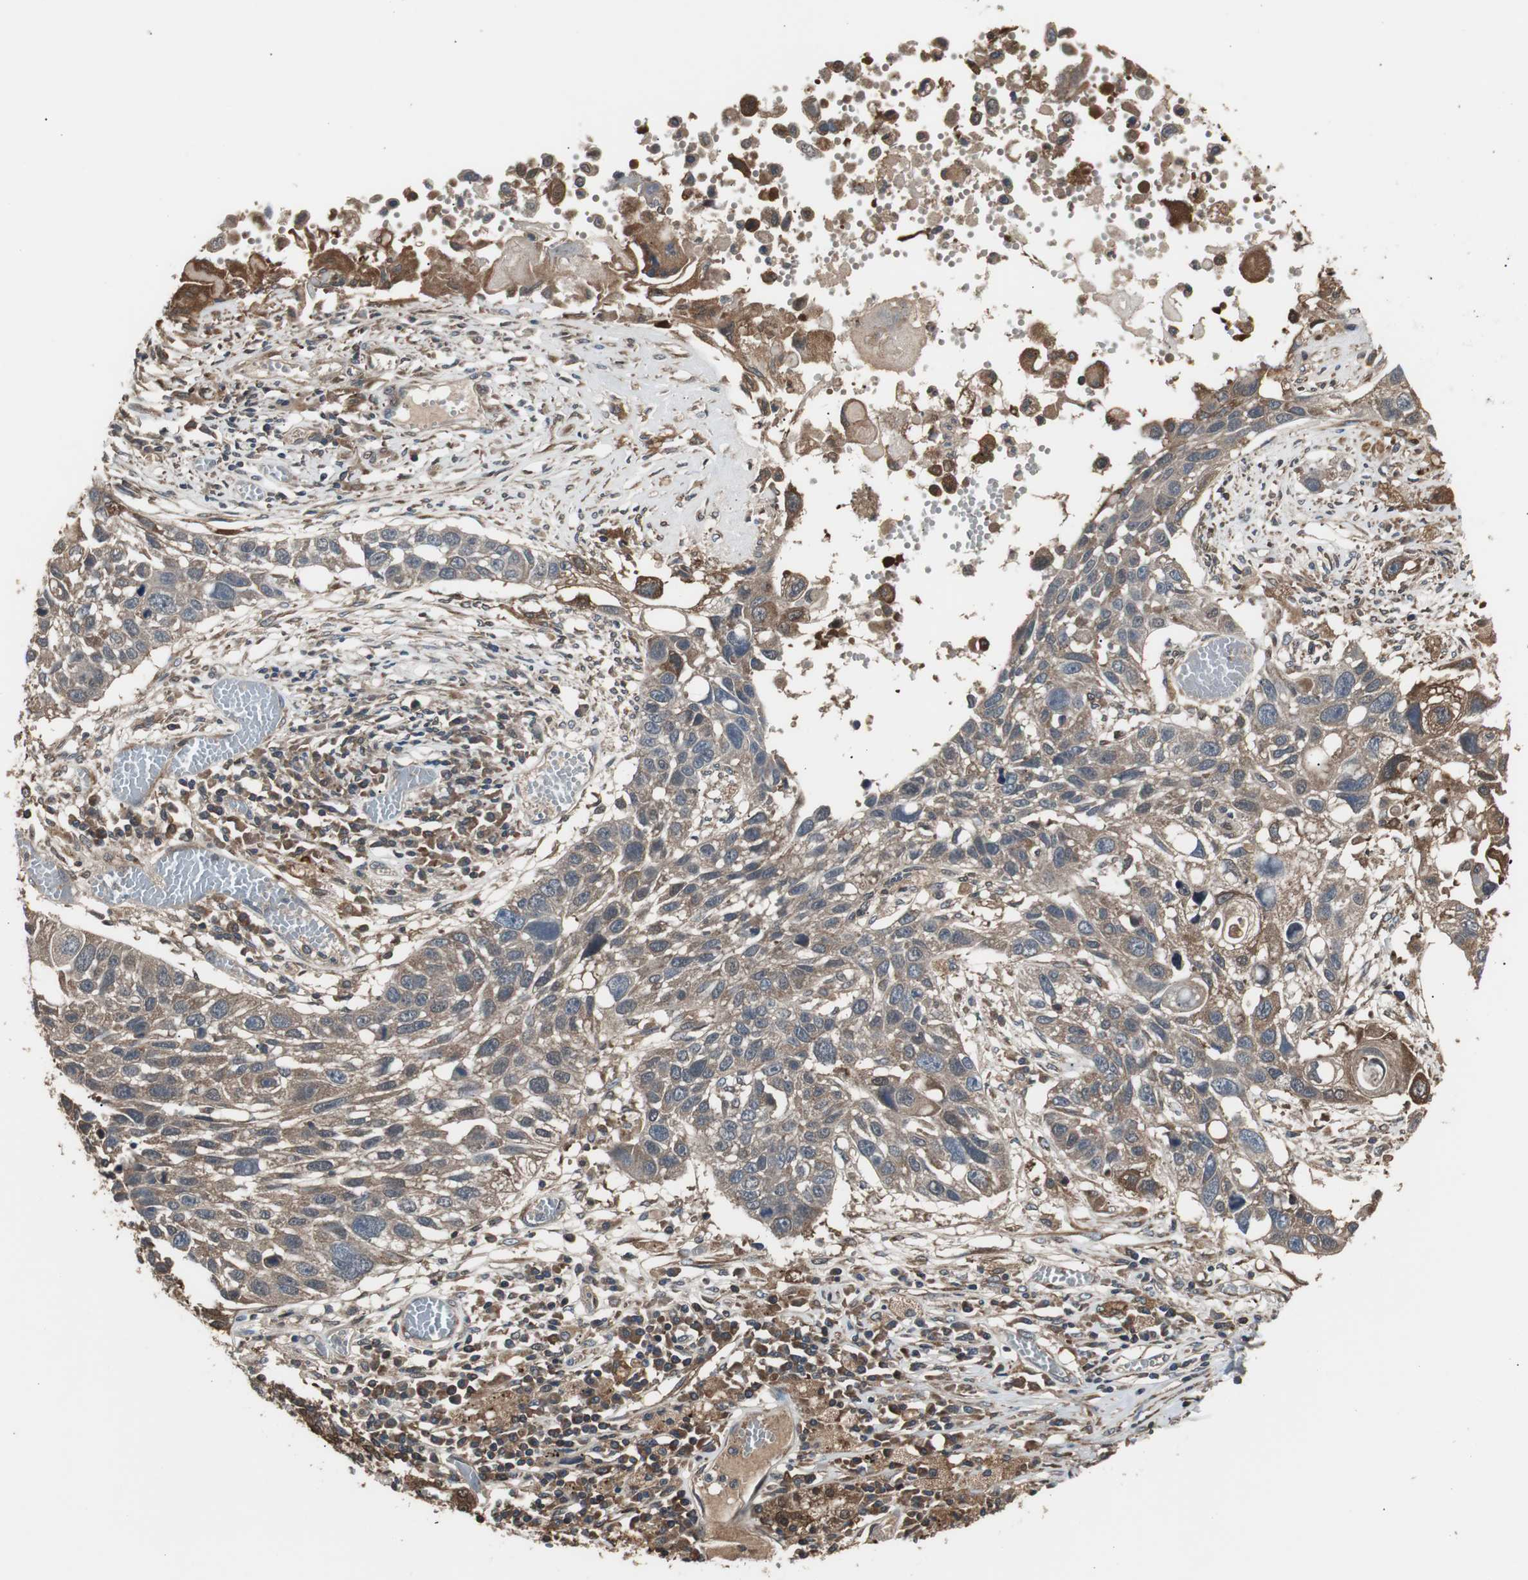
{"staining": {"intensity": "moderate", "quantity": ">75%", "location": "cytoplasmic/membranous"}, "tissue": "lung cancer", "cell_type": "Tumor cells", "image_type": "cancer", "snomed": [{"axis": "morphology", "description": "Squamous cell carcinoma, NOS"}, {"axis": "topography", "description": "Lung"}], "caption": "Squamous cell carcinoma (lung) stained with a brown dye reveals moderate cytoplasmic/membranous positive expression in about >75% of tumor cells.", "gene": "CAPNS1", "patient": {"sex": "male", "age": 71}}